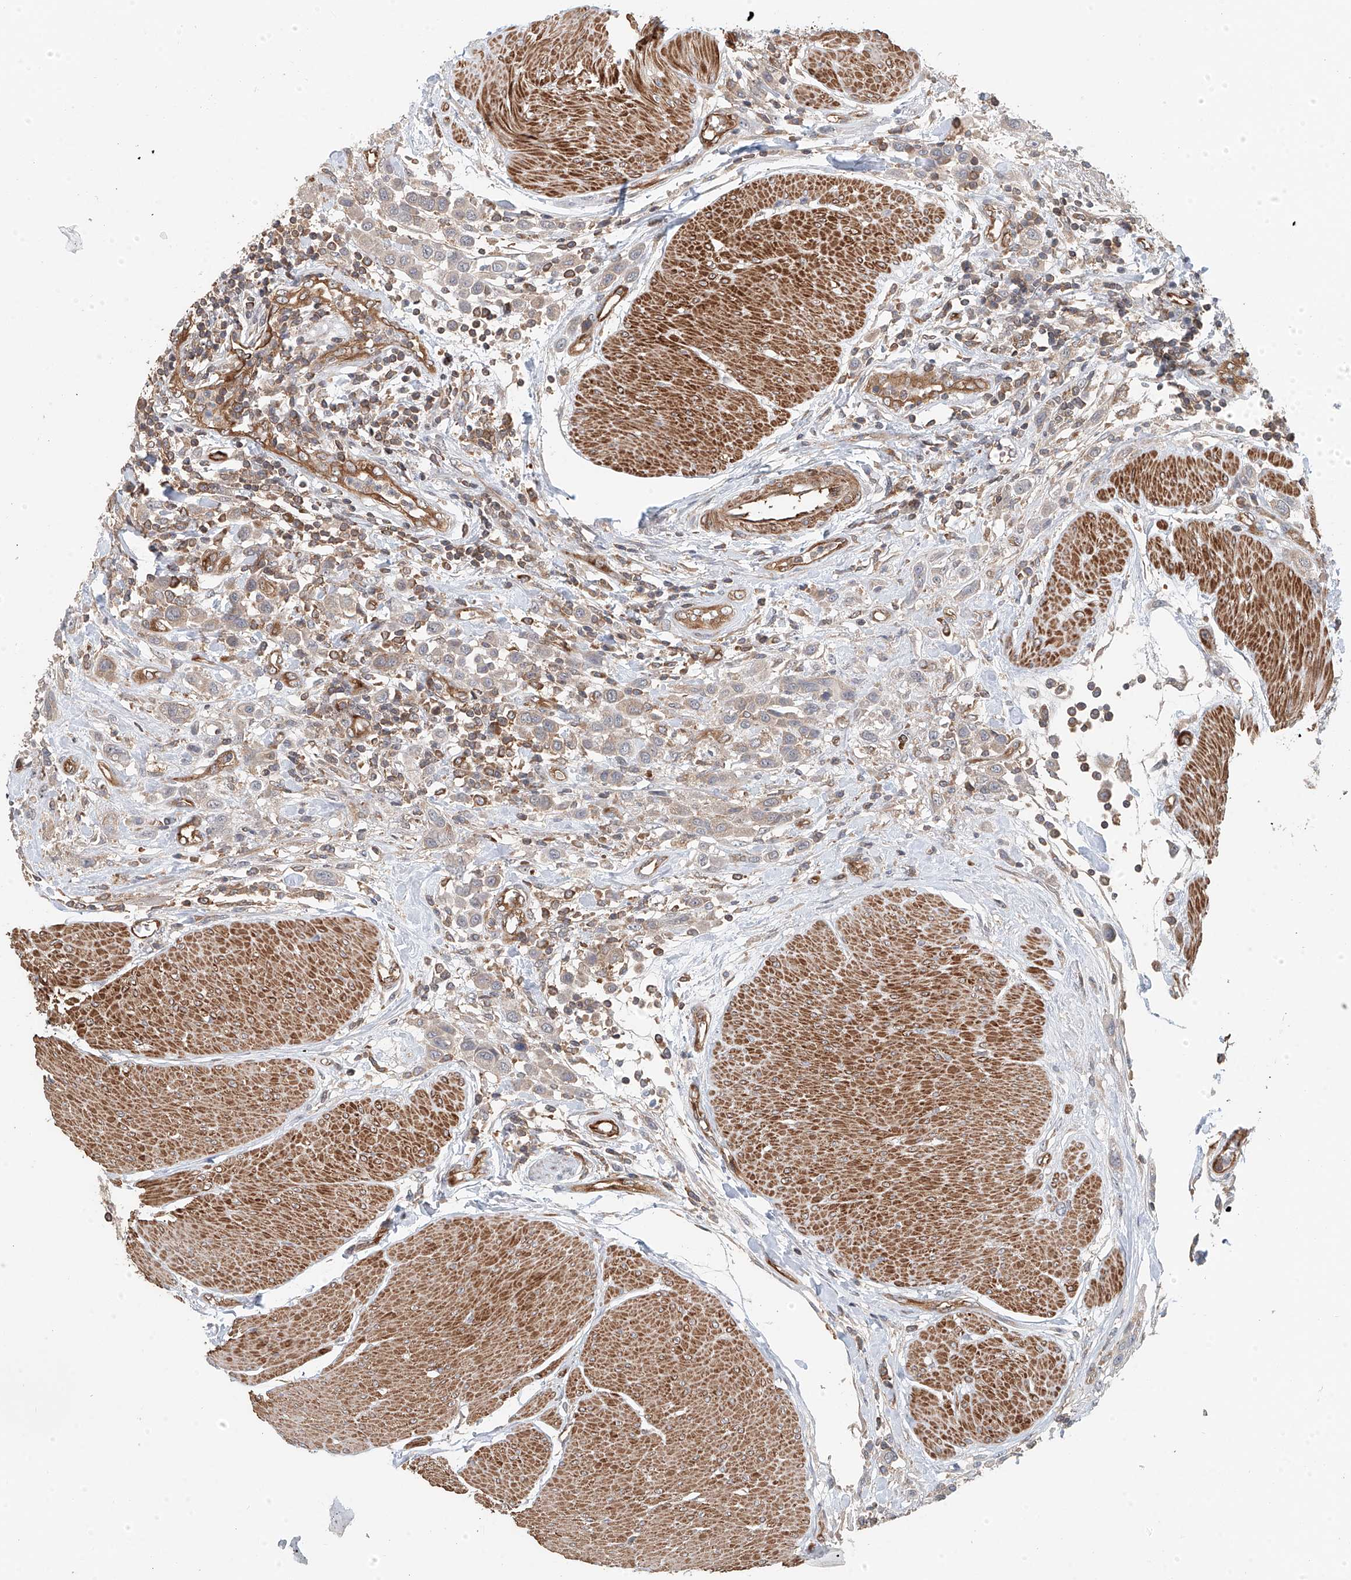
{"staining": {"intensity": "weak", "quantity": "<25%", "location": "cytoplasmic/membranous"}, "tissue": "urothelial cancer", "cell_type": "Tumor cells", "image_type": "cancer", "snomed": [{"axis": "morphology", "description": "Urothelial carcinoma, High grade"}, {"axis": "topography", "description": "Urinary bladder"}], "caption": "A photomicrograph of human urothelial carcinoma (high-grade) is negative for staining in tumor cells. Brightfield microscopy of immunohistochemistry (IHC) stained with DAB (3,3'-diaminobenzidine) (brown) and hematoxylin (blue), captured at high magnification.", "gene": "FRYL", "patient": {"sex": "male", "age": 50}}